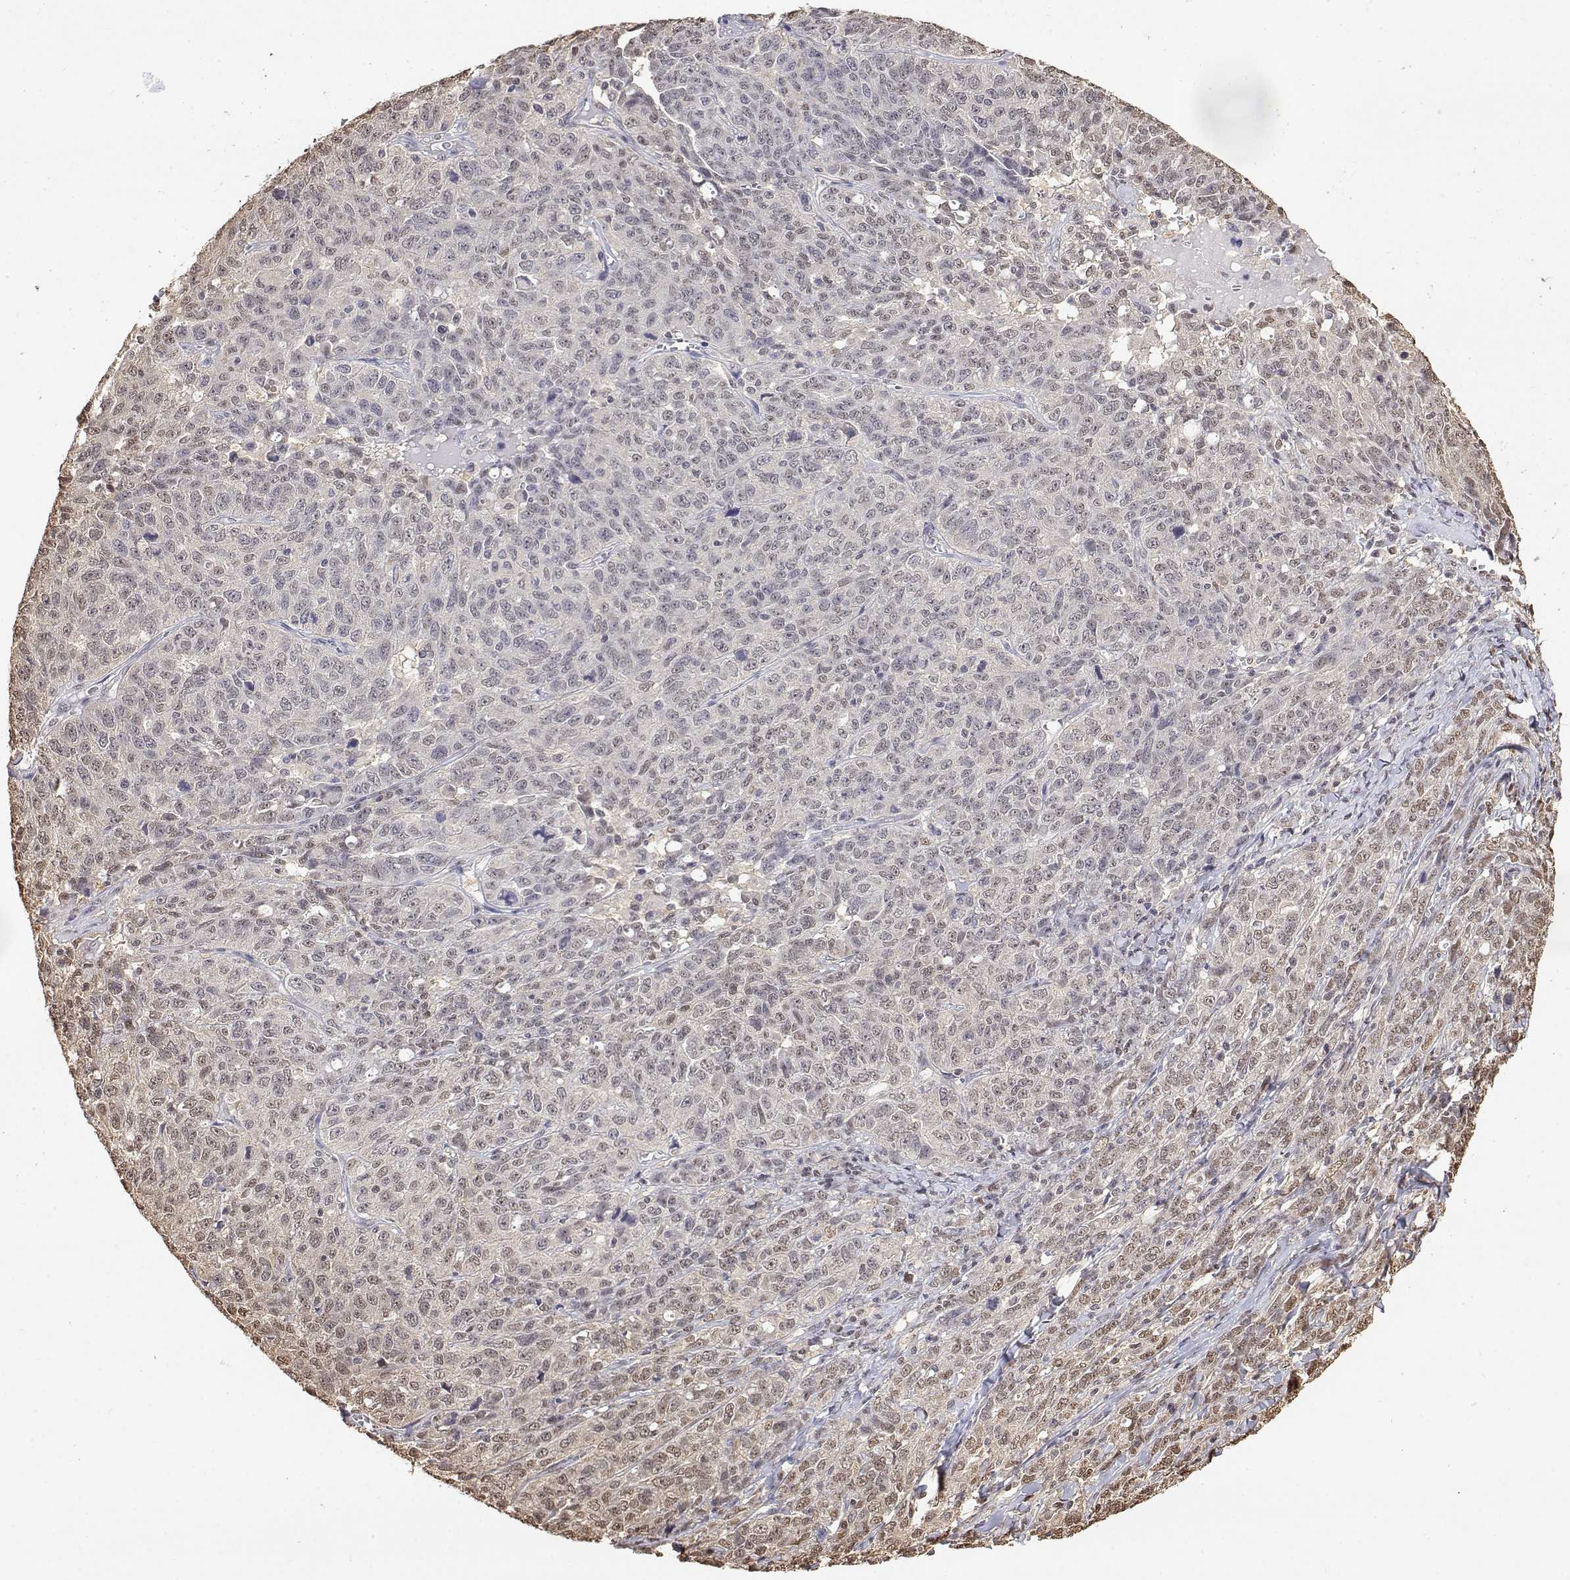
{"staining": {"intensity": "weak", "quantity": "25%-75%", "location": "nuclear"}, "tissue": "ovarian cancer", "cell_type": "Tumor cells", "image_type": "cancer", "snomed": [{"axis": "morphology", "description": "Cystadenocarcinoma, serous, NOS"}, {"axis": "topography", "description": "Ovary"}], "caption": "Protein expression analysis of human ovarian cancer reveals weak nuclear positivity in about 25%-75% of tumor cells.", "gene": "TPI1", "patient": {"sex": "female", "age": 71}}